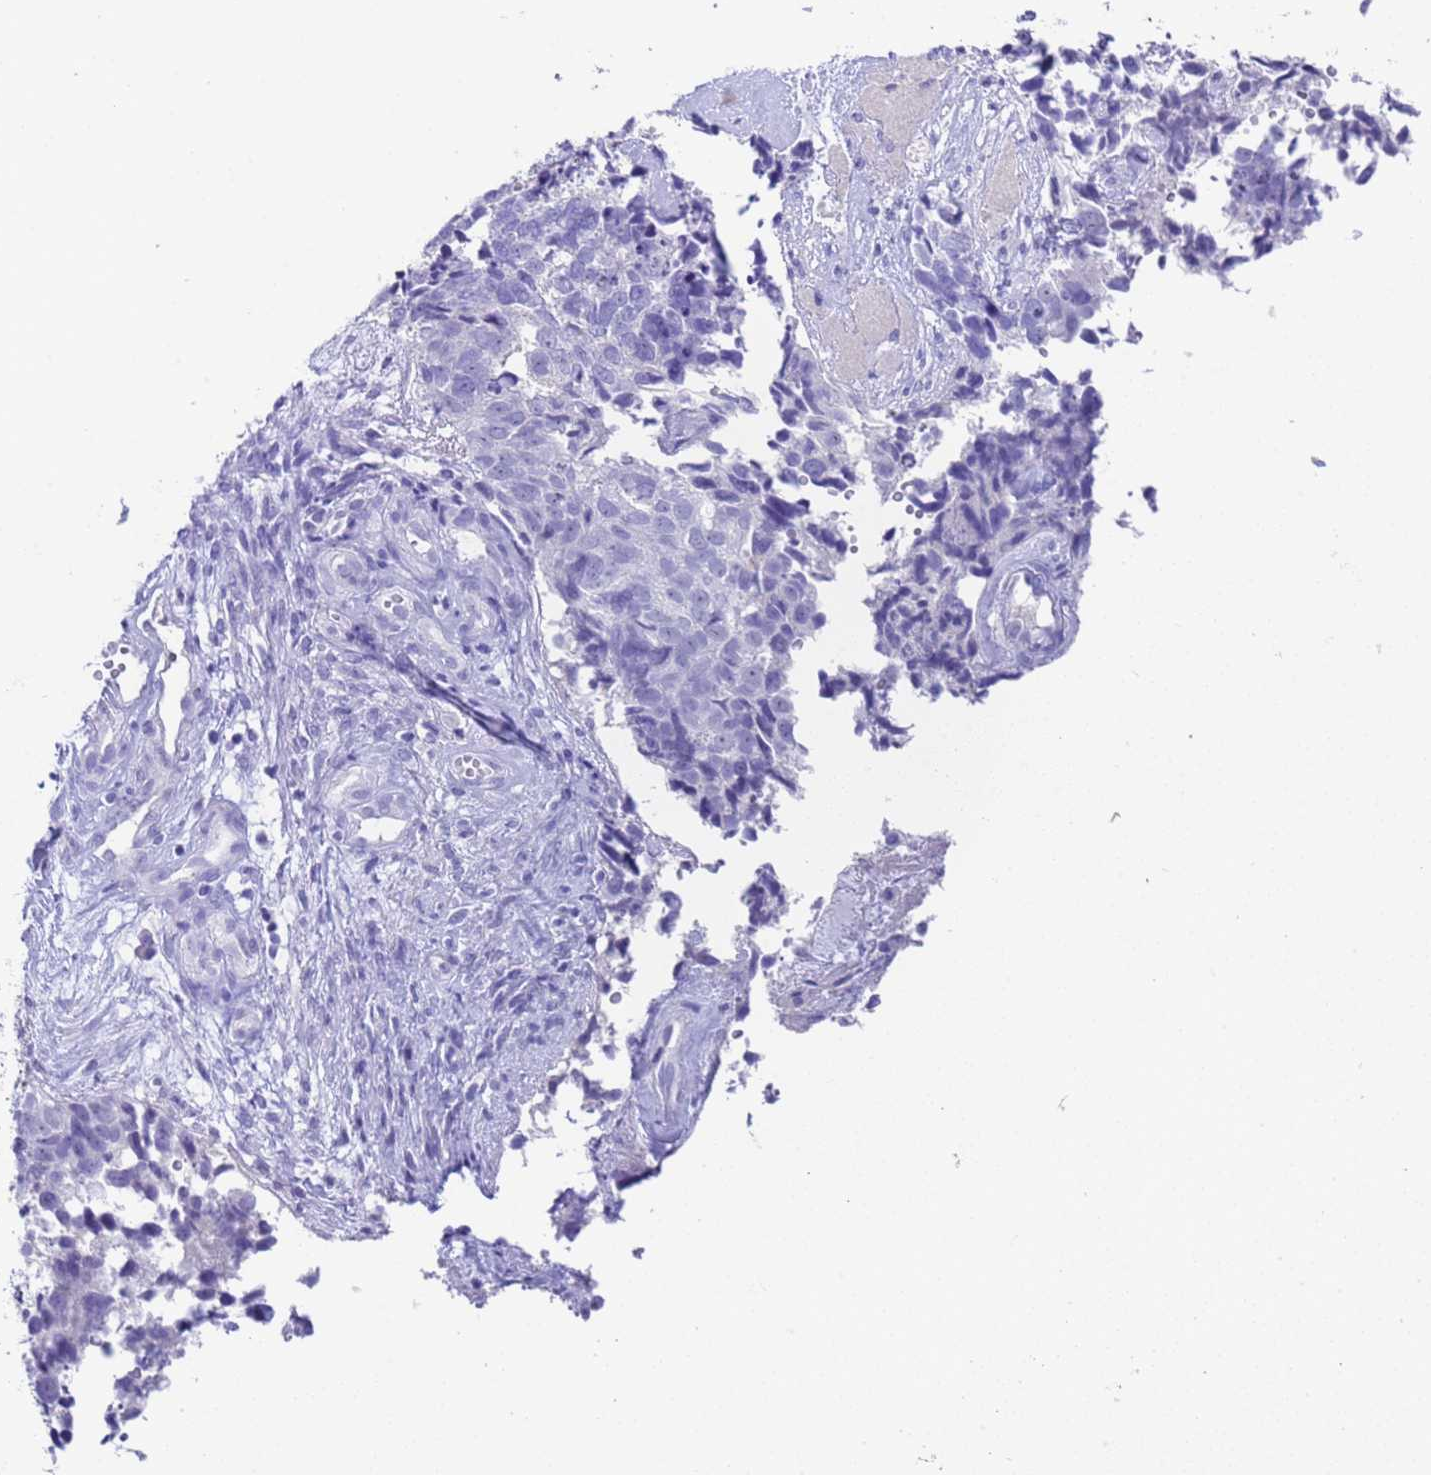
{"staining": {"intensity": "negative", "quantity": "none", "location": "none"}, "tissue": "cervical cancer", "cell_type": "Tumor cells", "image_type": "cancer", "snomed": [{"axis": "morphology", "description": "Squamous cell carcinoma, NOS"}, {"axis": "topography", "description": "Cervix"}], "caption": "There is no significant expression in tumor cells of squamous cell carcinoma (cervical).", "gene": "CKM", "patient": {"sex": "female", "age": 63}}